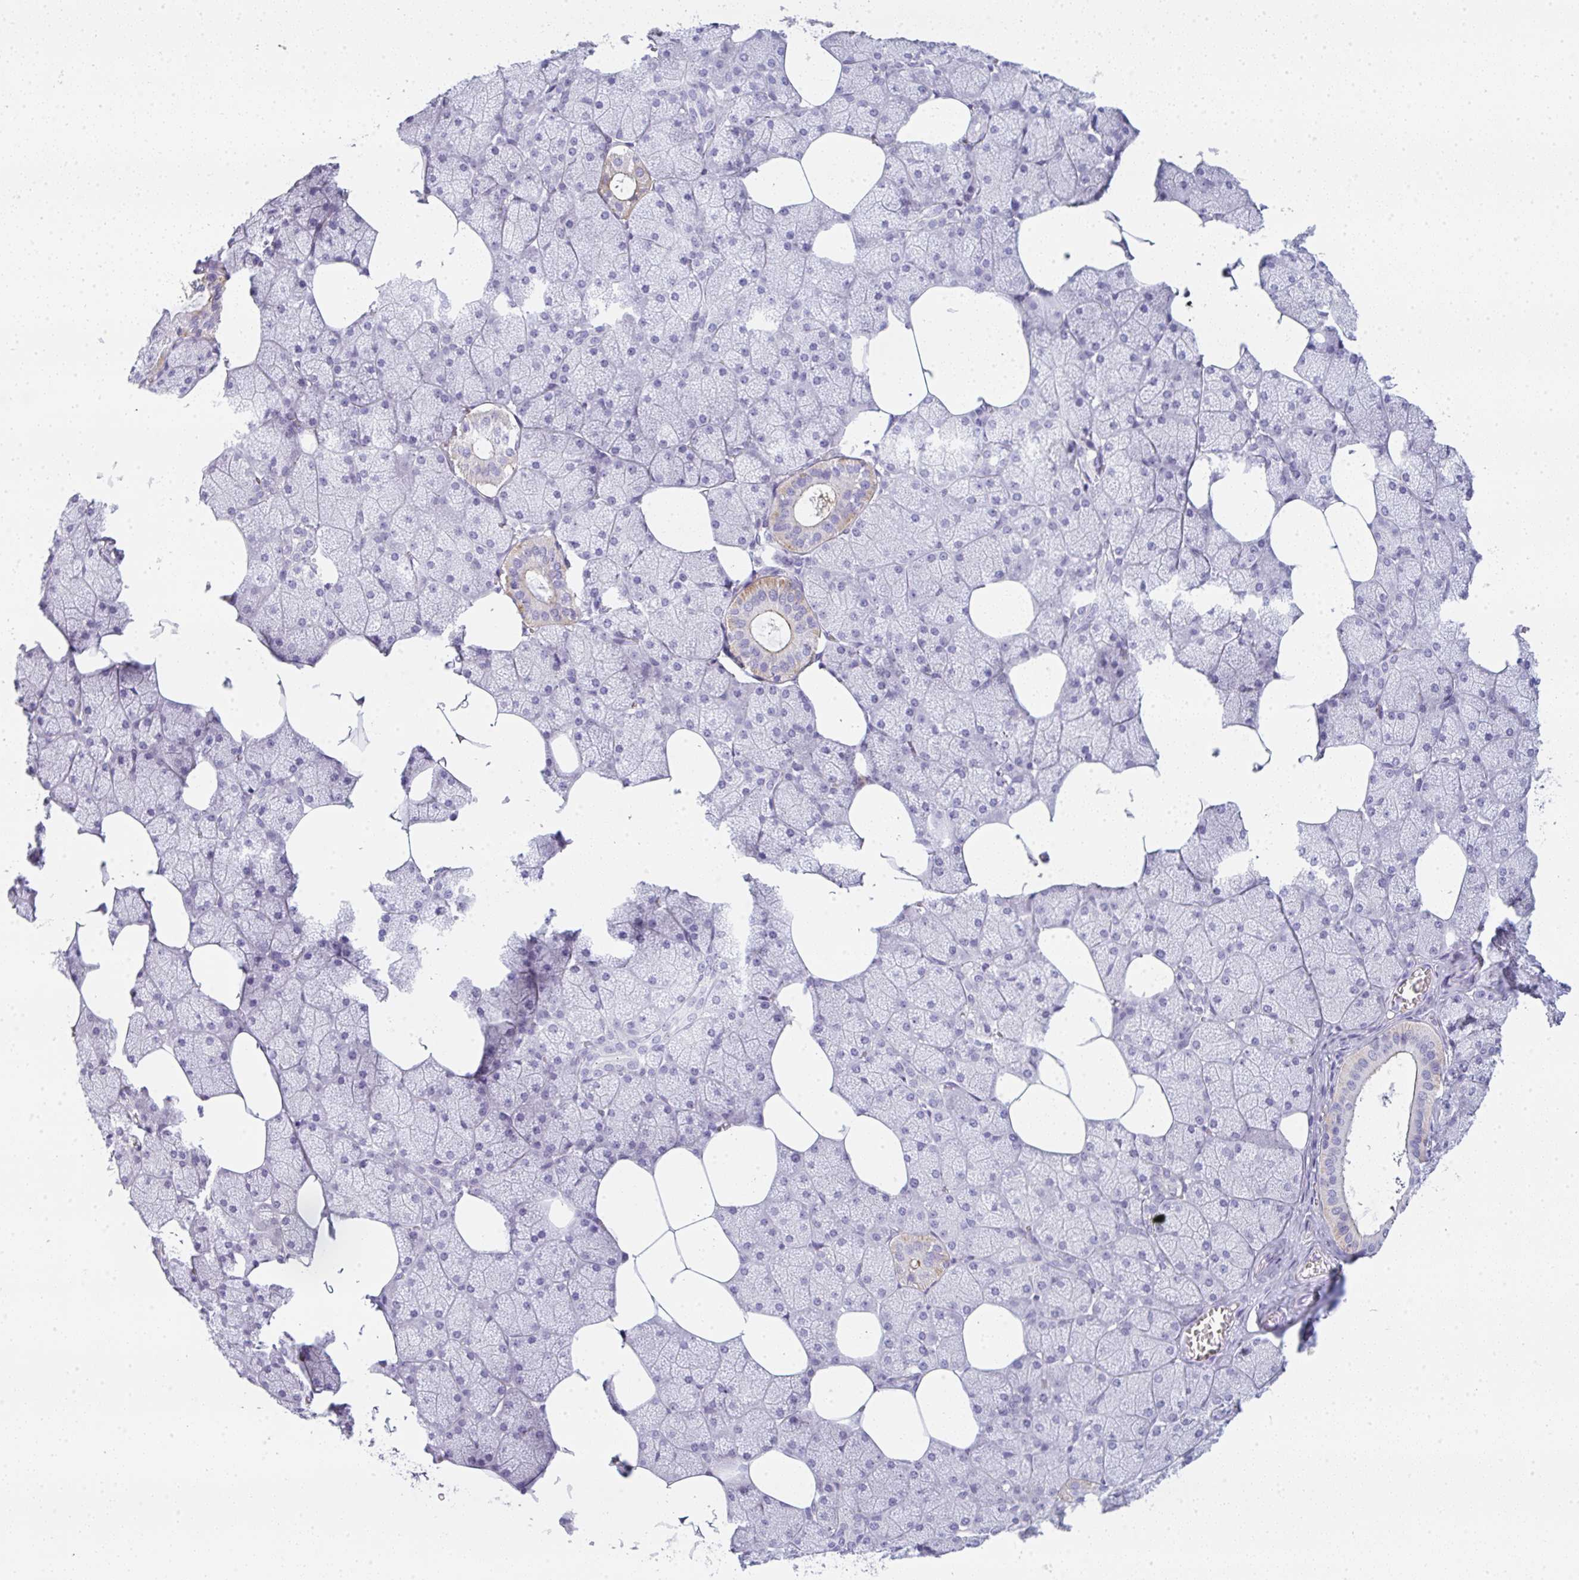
{"staining": {"intensity": "negative", "quantity": "none", "location": "none"}, "tissue": "salivary gland", "cell_type": "Glandular cells", "image_type": "normal", "snomed": [{"axis": "morphology", "description": "Normal tissue, NOS"}, {"axis": "topography", "description": "Salivary gland"}, {"axis": "topography", "description": "Peripheral nerve tissue"}], "caption": "DAB immunohistochemical staining of unremarkable human salivary gland demonstrates no significant staining in glandular cells.", "gene": "LPAR4", "patient": {"sex": "male", "age": 38}}